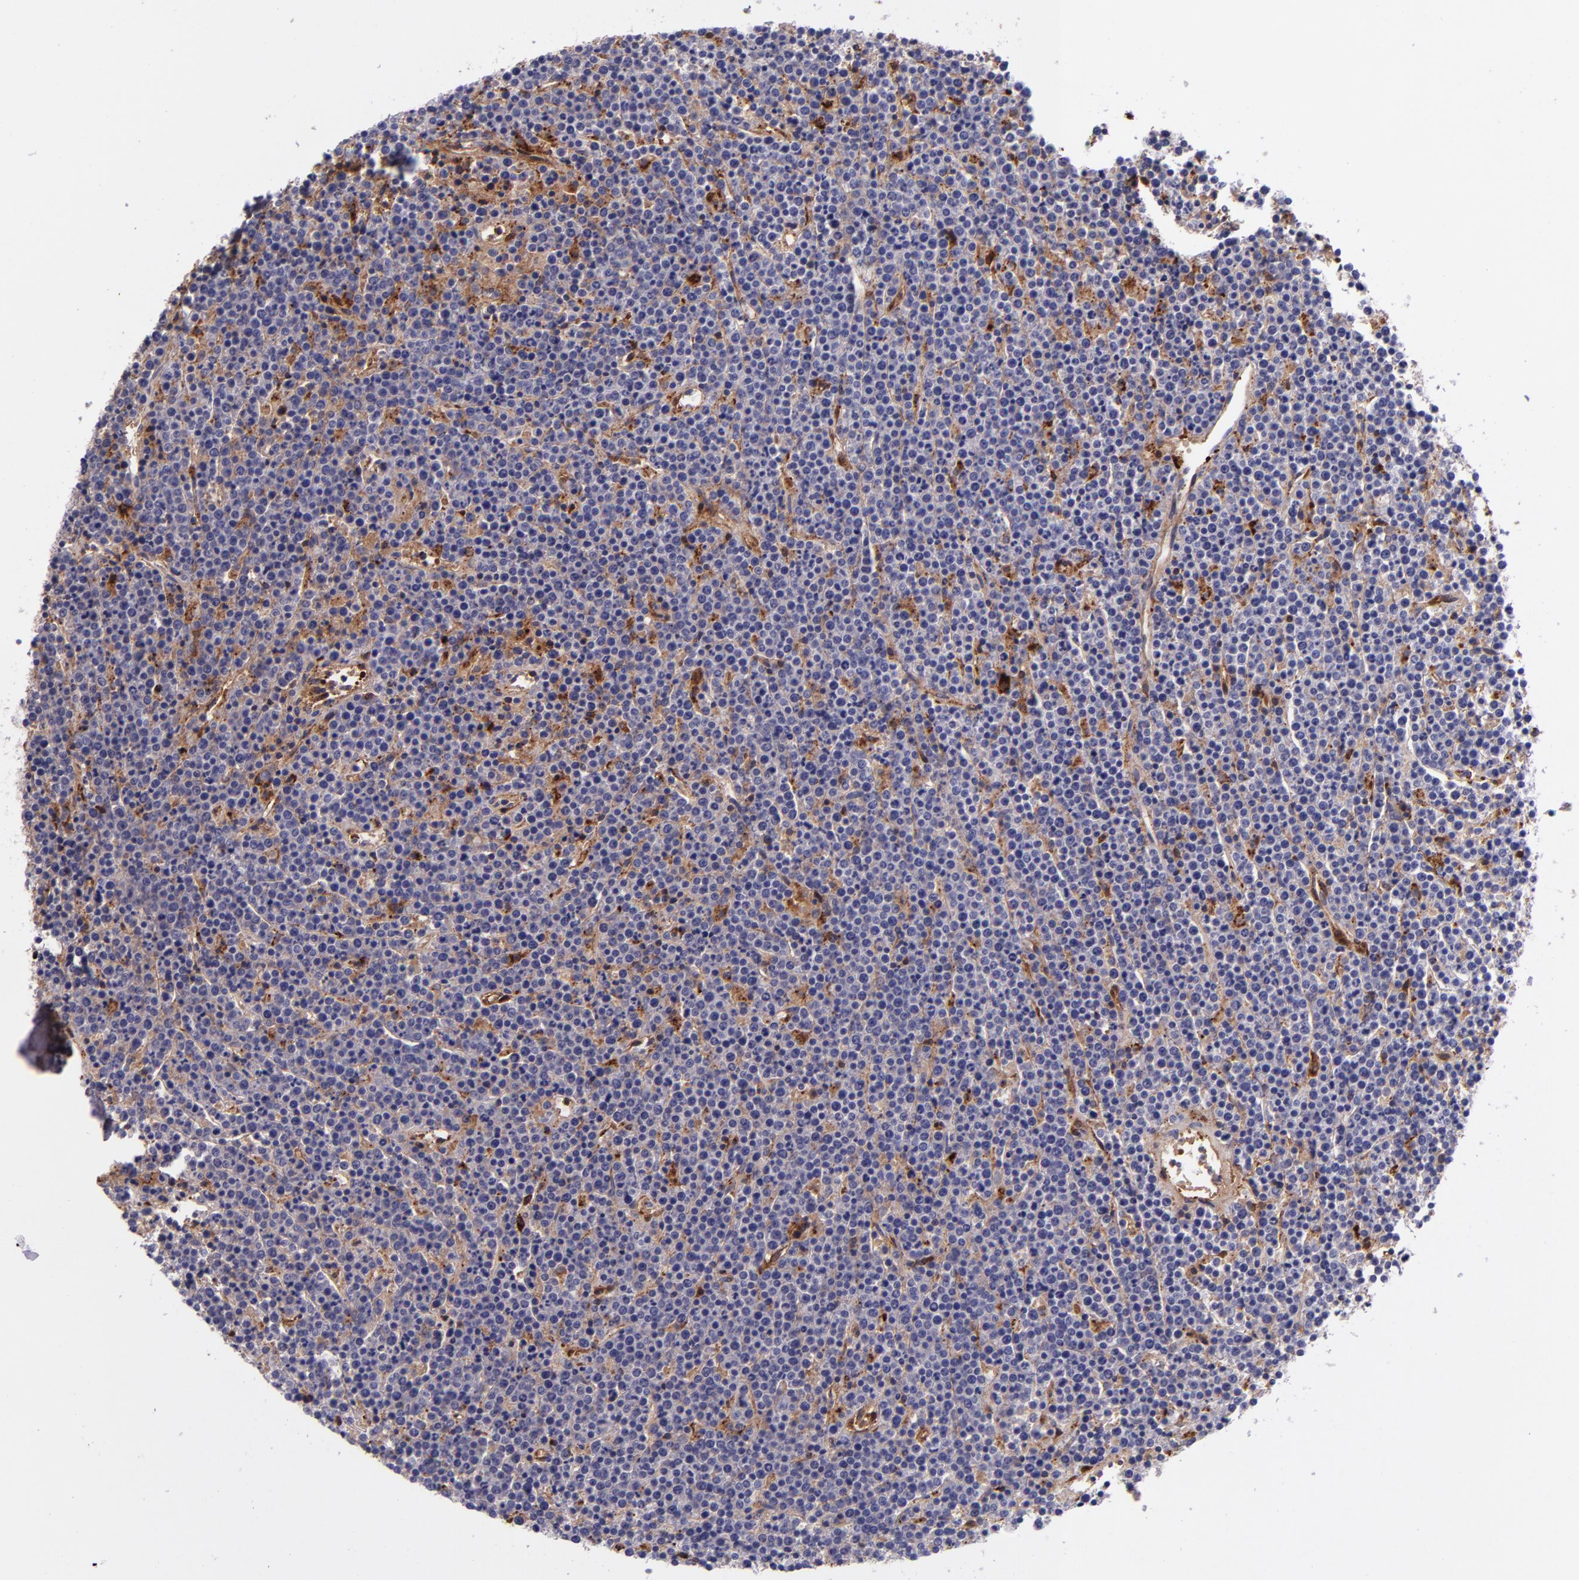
{"staining": {"intensity": "negative", "quantity": "none", "location": "none"}, "tissue": "lymphoma", "cell_type": "Tumor cells", "image_type": "cancer", "snomed": [{"axis": "morphology", "description": "Malignant lymphoma, non-Hodgkin's type, High grade"}, {"axis": "topography", "description": "Ovary"}], "caption": "IHC of human malignant lymphoma, non-Hodgkin's type (high-grade) demonstrates no positivity in tumor cells. (Stains: DAB IHC with hematoxylin counter stain, Microscopy: brightfield microscopy at high magnification).", "gene": "LGALS1", "patient": {"sex": "female", "age": 56}}